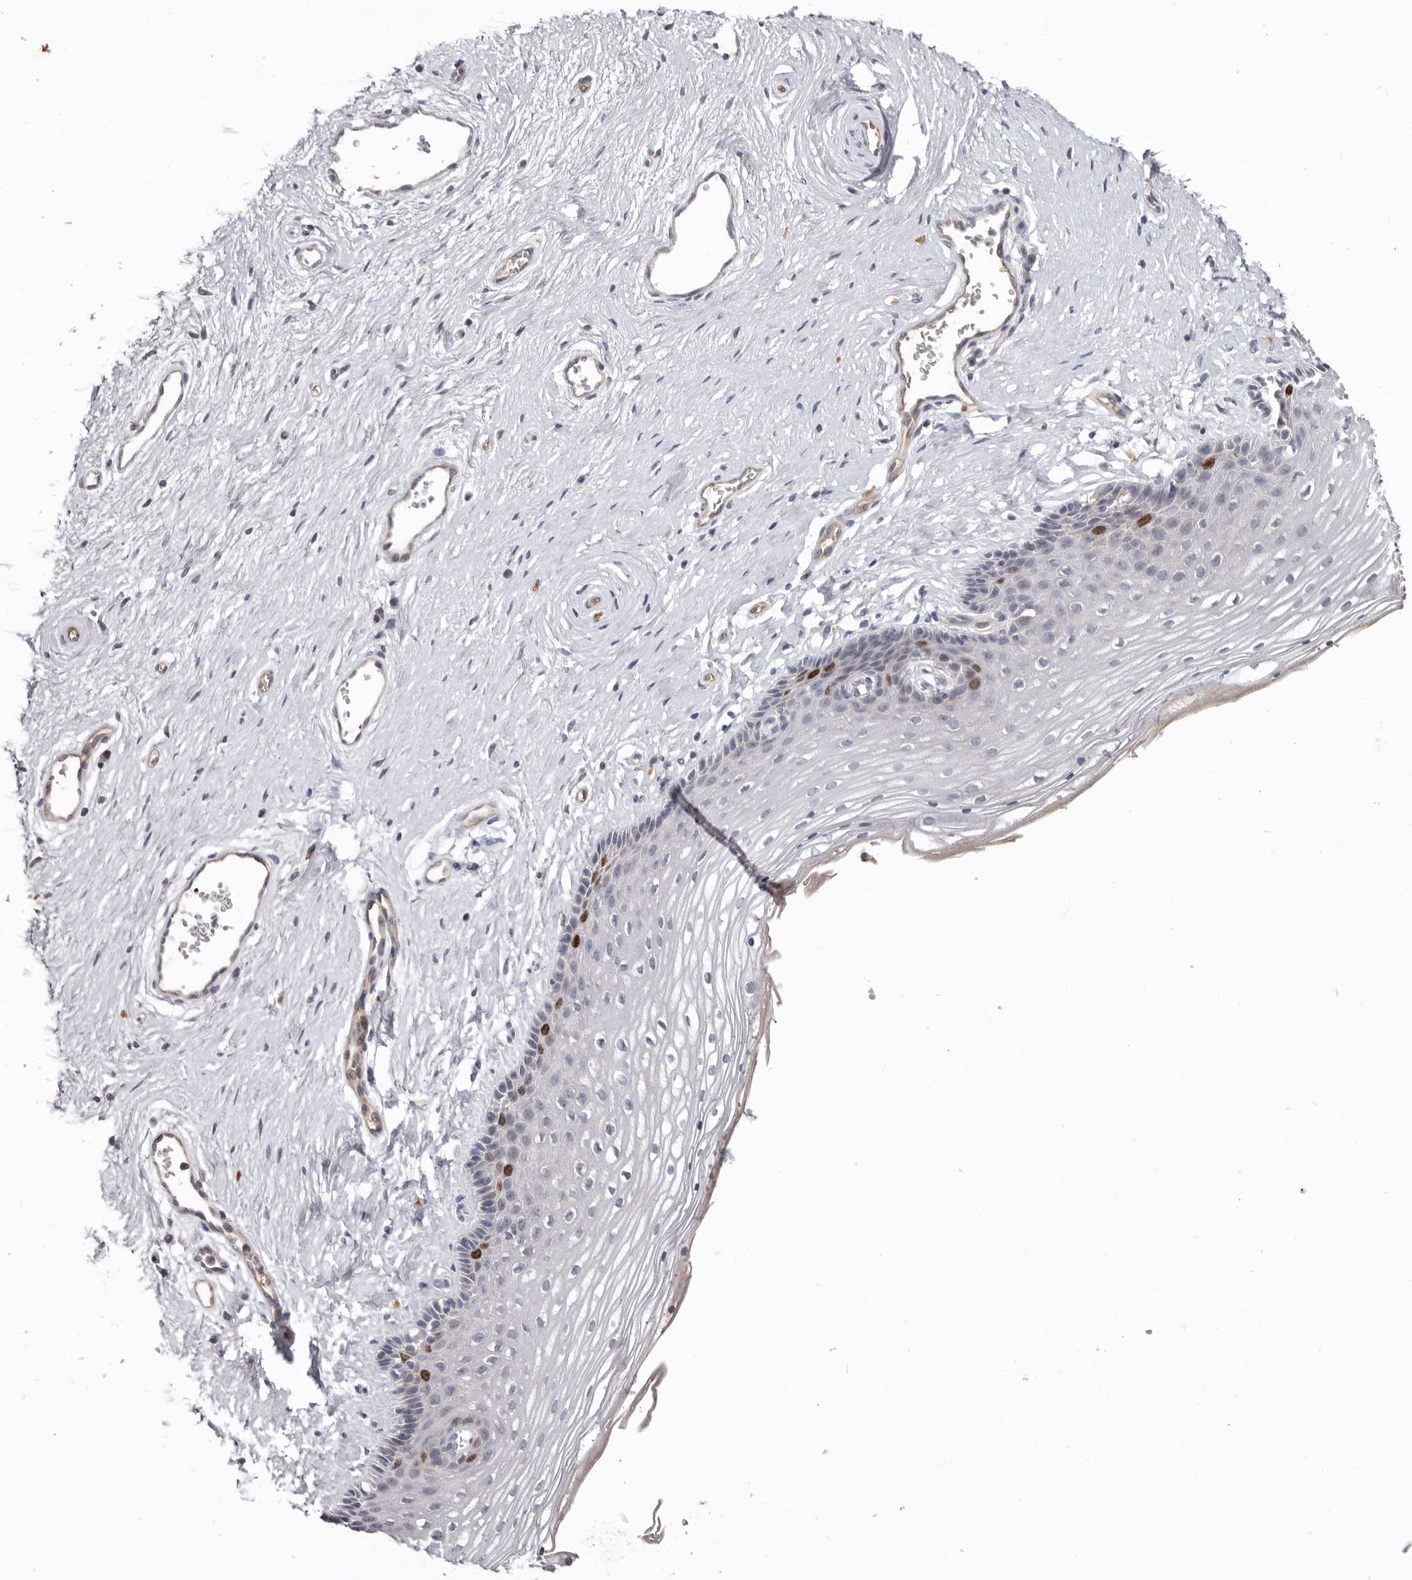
{"staining": {"intensity": "moderate", "quantity": "<25%", "location": "nuclear"}, "tissue": "vagina", "cell_type": "Squamous epithelial cells", "image_type": "normal", "snomed": [{"axis": "morphology", "description": "Normal tissue, NOS"}, {"axis": "topography", "description": "Vagina"}], "caption": "Vagina was stained to show a protein in brown. There is low levels of moderate nuclear expression in about <25% of squamous epithelial cells. The protein of interest is shown in brown color, while the nuclei are stained blue.", "gene": "CDCA8", "patient": {"sex": "female", "age": 46}}